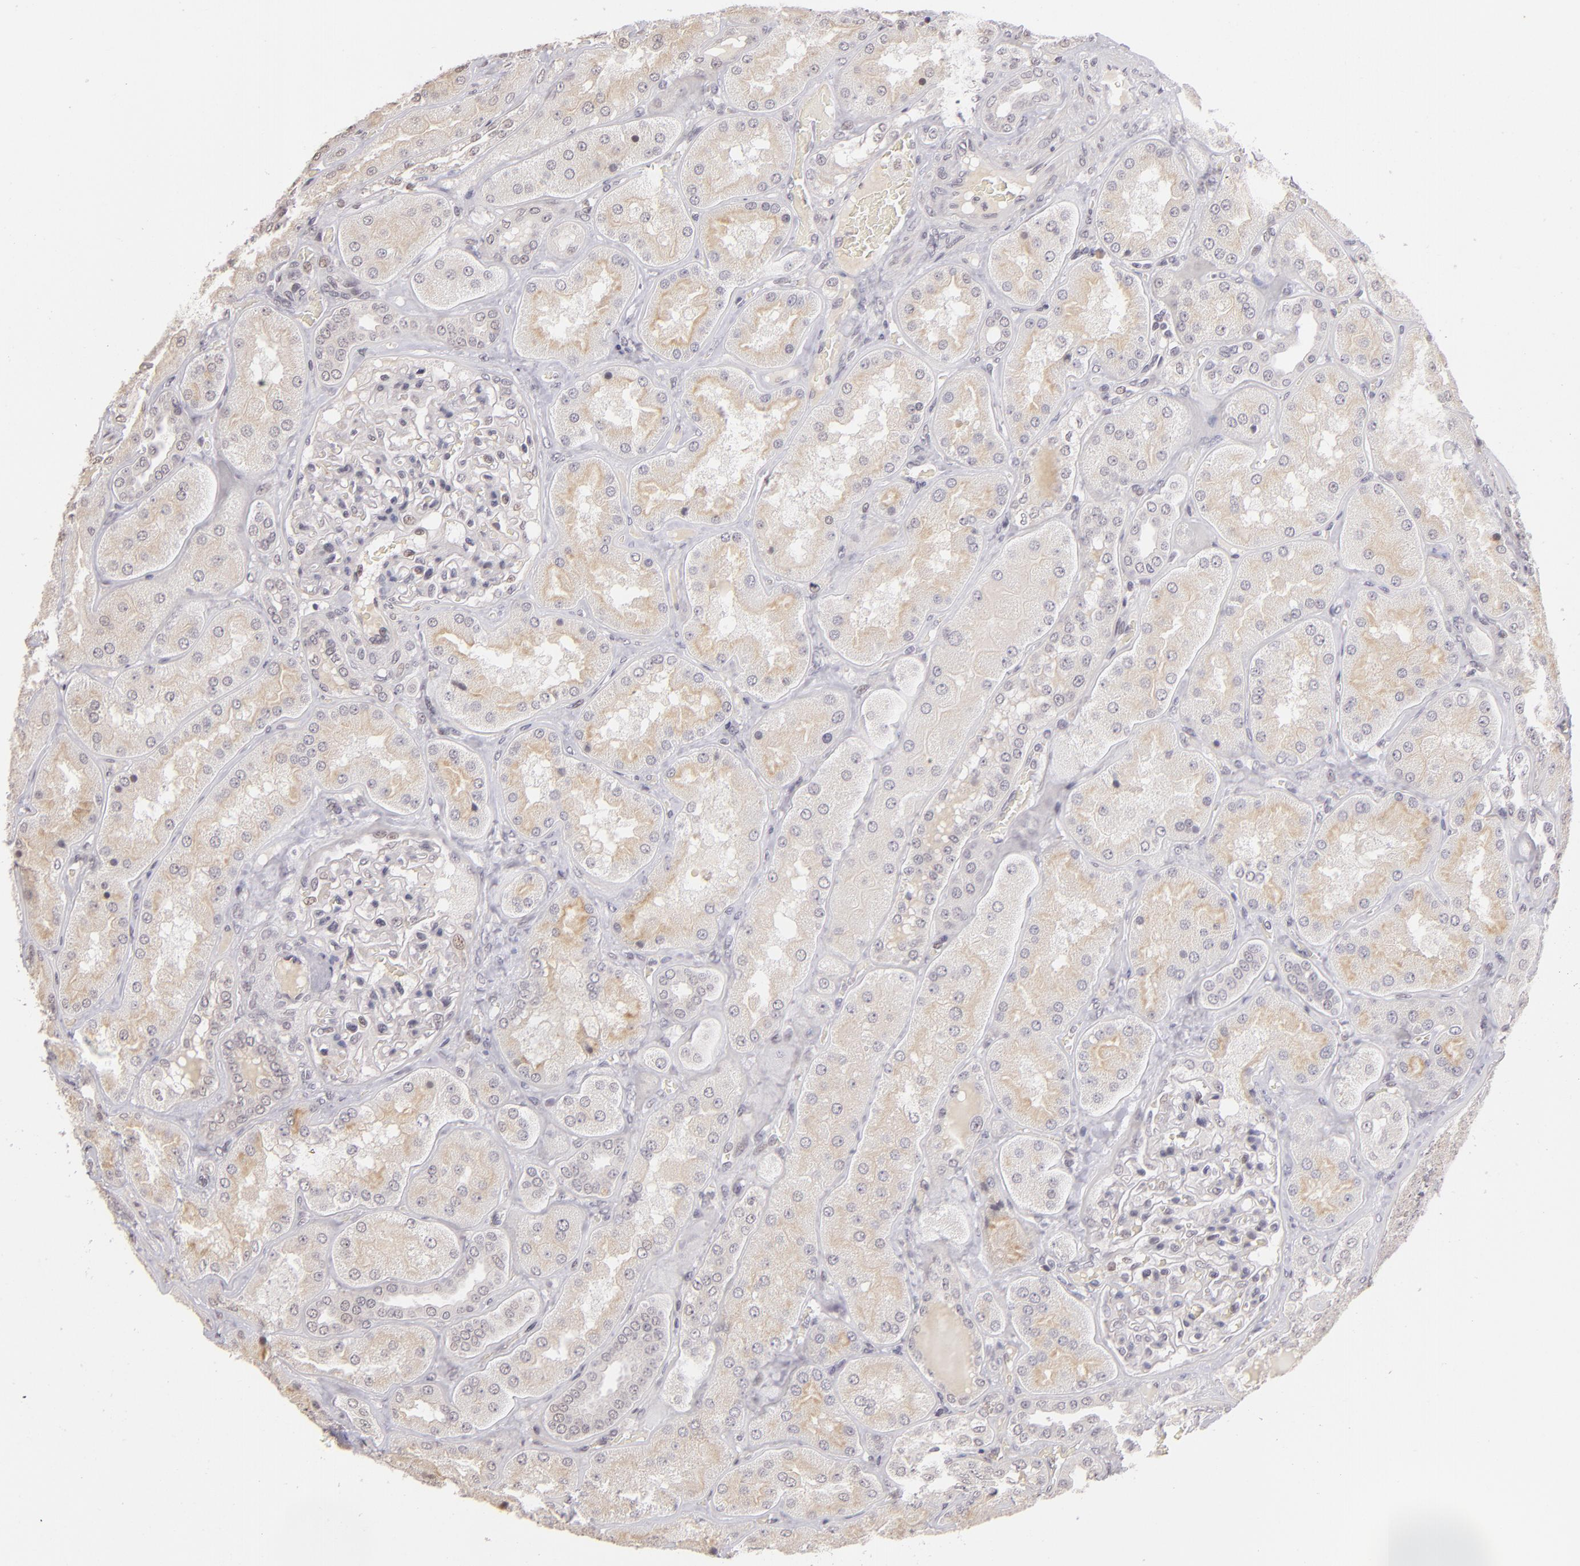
{"staining": {"intensity": "negative", "quantity": "none", "location": "none"}, "tissue": "kidney", "cell_type": "Cells in glomeruli", "image_type": "normal", "snomed": [{"axis": "morphology", "description": "Normal tissue, NOS"}, {"axis": "topography", "description": "Kidney"}], "caption": "This photomicrograph is of benign kidney stained with immunohistochemistry (IHC) to label a protein in brown with the nuclei are counter-stained blue. There is no staining in cells in glomeruli.", "gene": "RARB", "patient": {"sex": "female", "age": 56}}